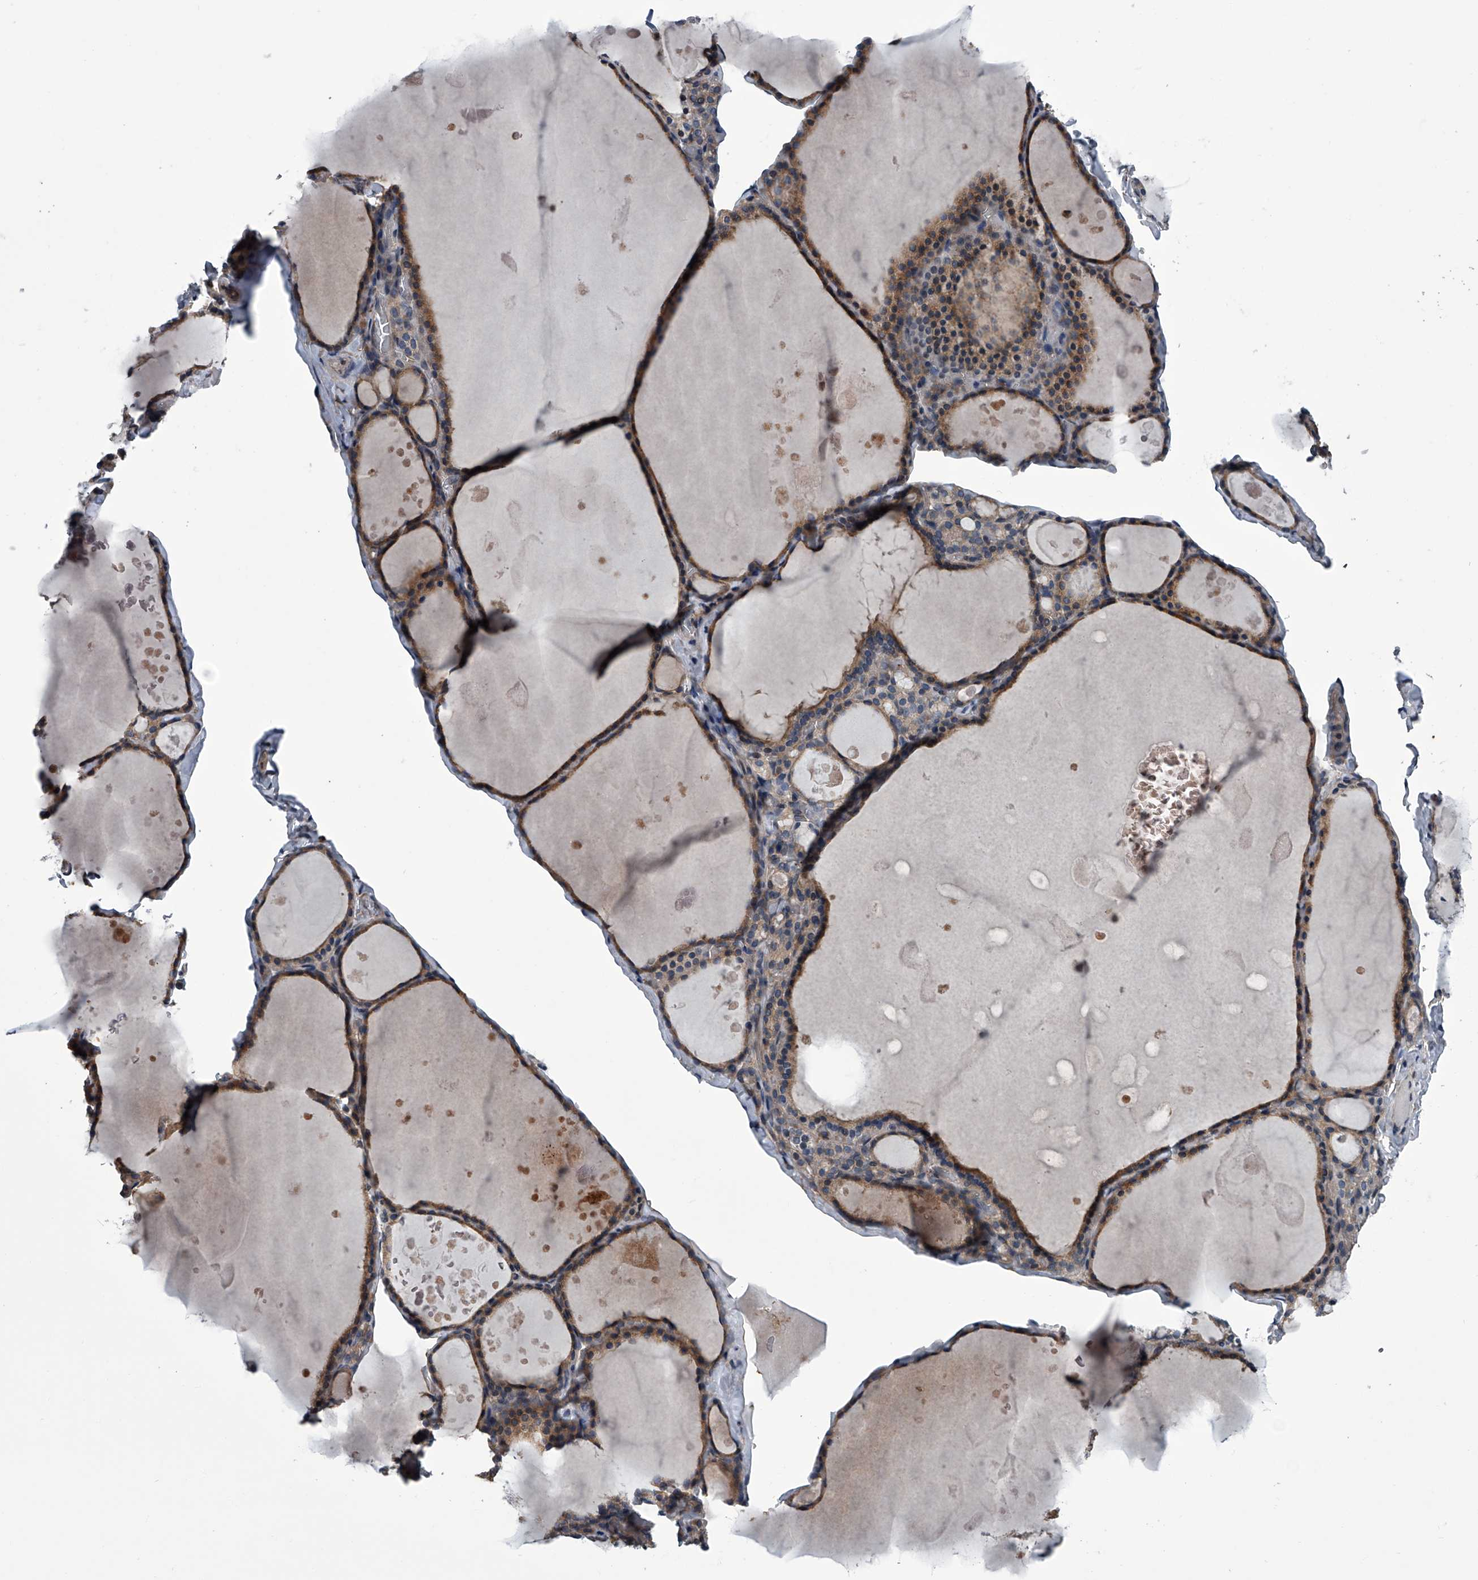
{"staining": {"intensity": "moderate", "quantity": "25%-75%", "location": "cytoplasmic/membranous"}, "tissue": "thyroid gland", "cell_type": "Glandular cells", "image_type": "normal", "snomed": [{"axis": "morphology", "description": "Normal tissue, NOS"}, {"axis": "topography", "description": "Thyroid gland"}], "caption": "Brown immunohistochemical staining in normal human thyroid gland shows moderate cytoplasmic/membranous positivity in about 25%-75% of glandular cells. The staining was performed using DAB to visualize the protein expression in brown, while the nuclei were stained in blue with hematoxylin (Magnification: 20x).", "gene": "ABCG1", "patient": {"sex": "male", "age": 56}}